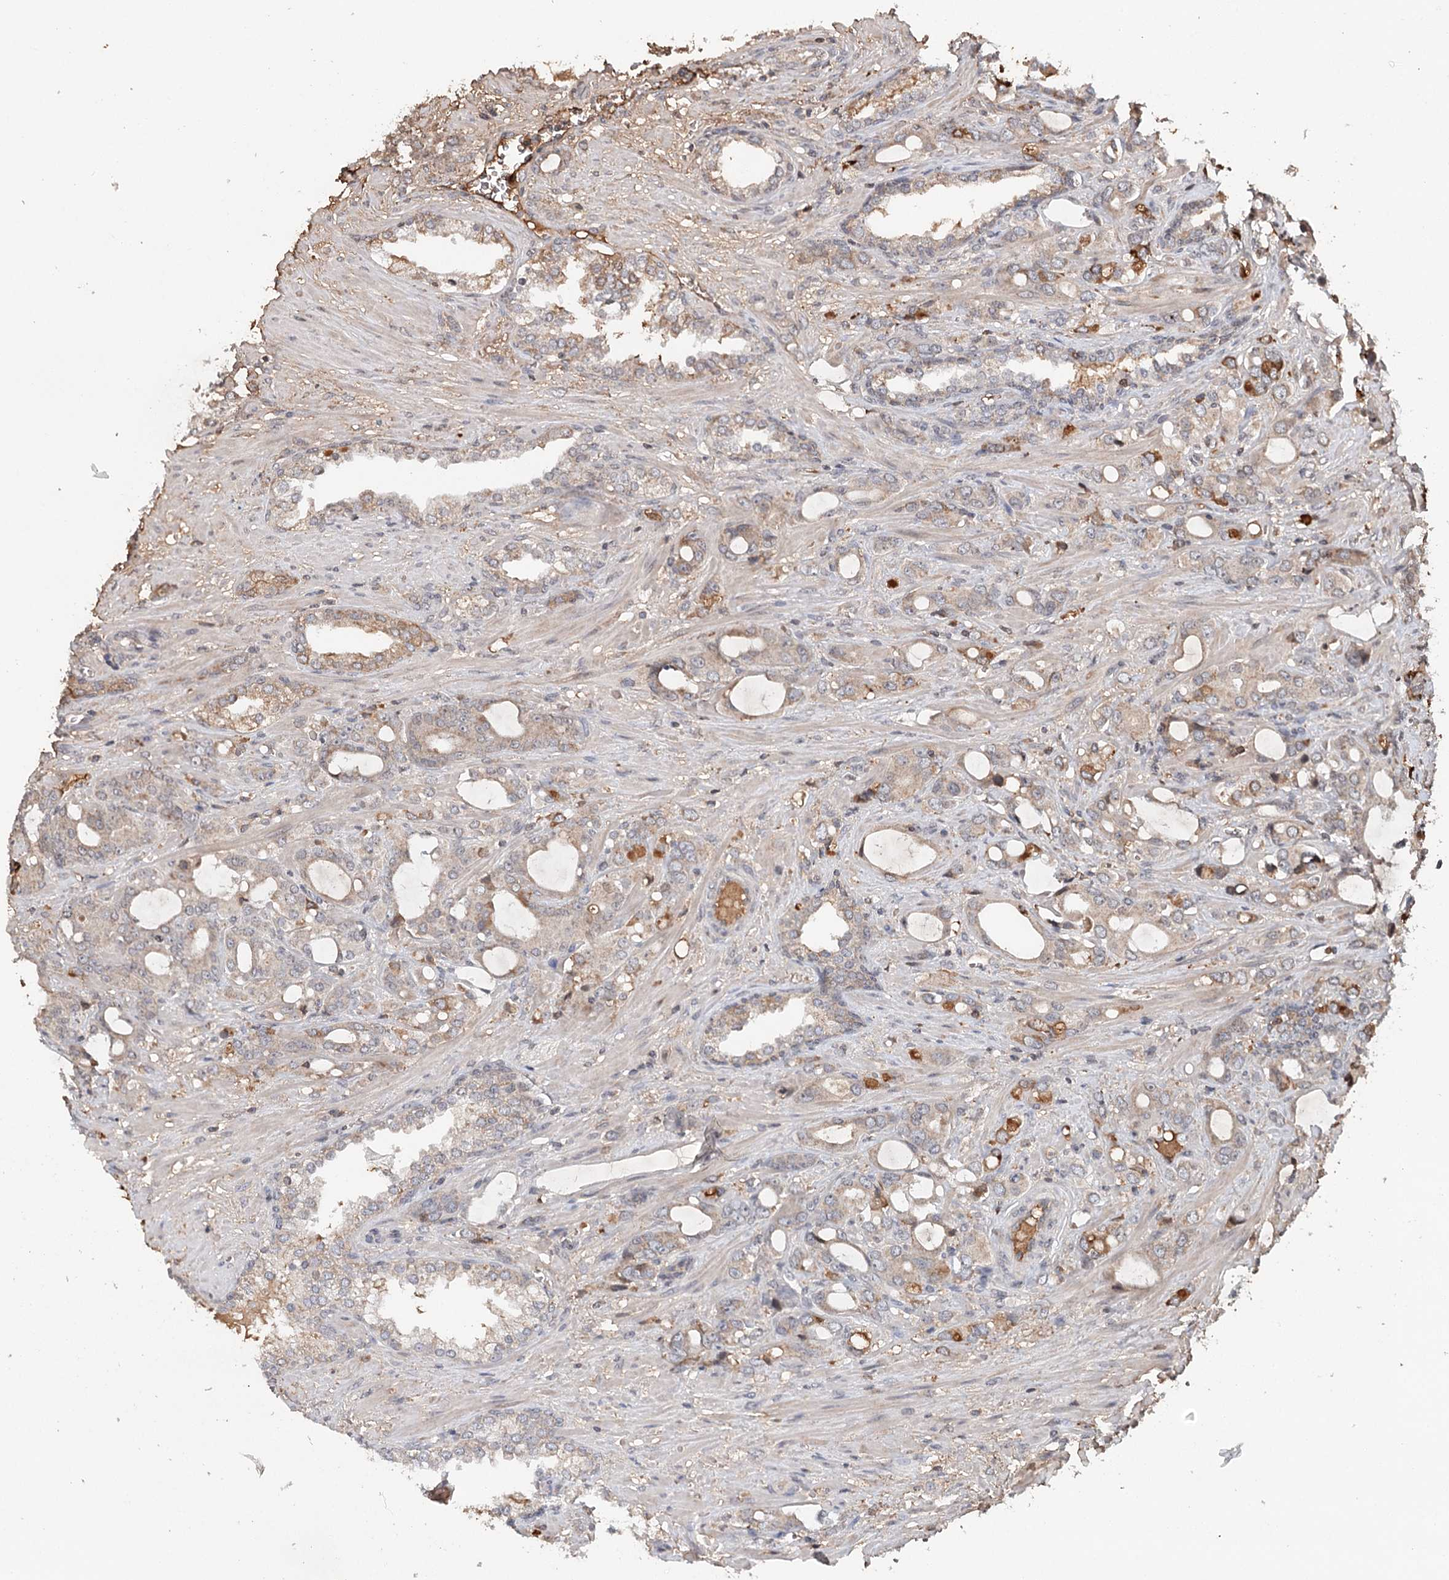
{"staining": {"intensity": "moderate", "quantity": "<25%", "location": "cytoplasmic/membranous"}, "tissue": "prostate cancer", "cell_type": "Tumor cells", "image_type": "cancer", "snomed": [{"axis": "morphology", "description": "Adenocarcinoma, High grade"}, {"axis": "topography", "description": "Prostate"}], "caption": "Moderate cytoplasmic/membranous expression for a protein is present in about <25% of tumor cells of prostate adenocarcinoma (high-grade) using immunohistochemistry.", "gene": "ICOS", "patient": {"sex": "male", "age": 72}}